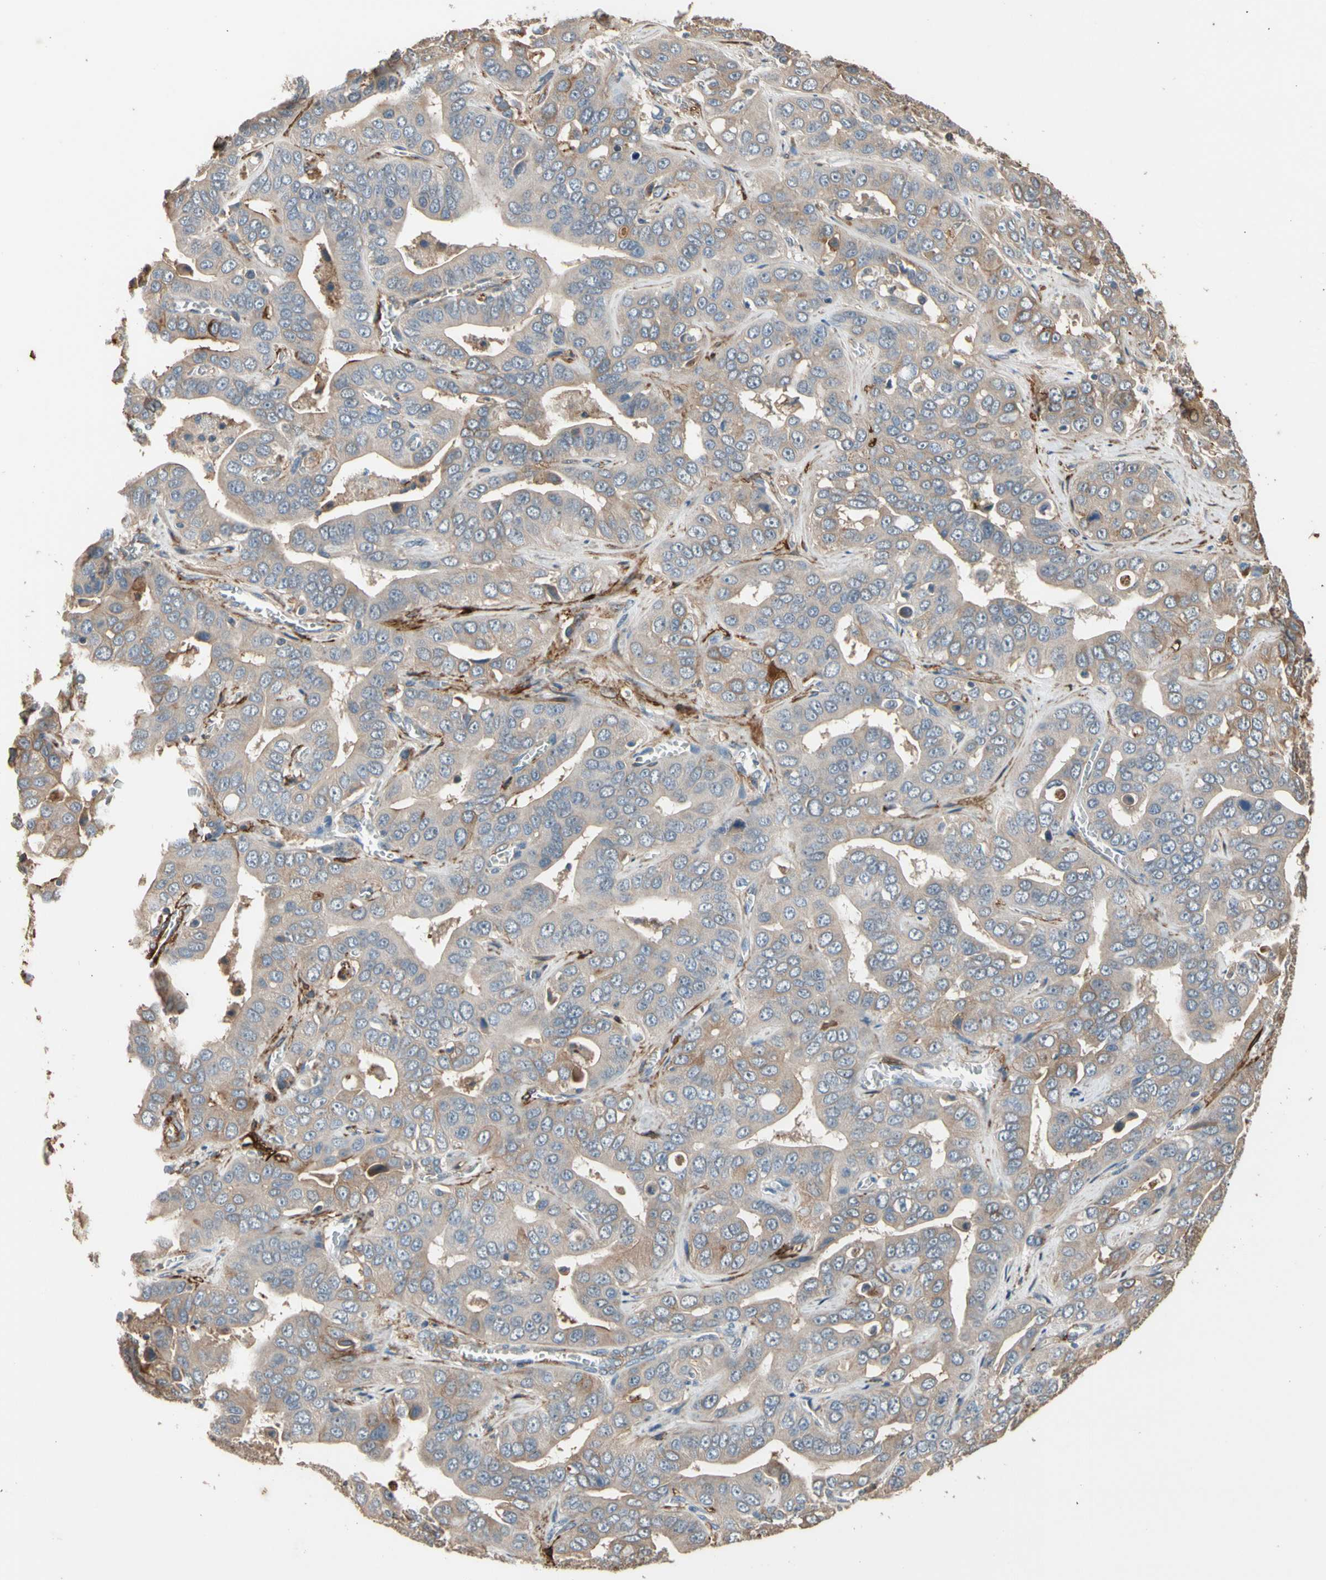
{"staining": {"intensity": "weak", "quantity": ">75%", "location": "cytoplasmic/membranous"}, "tissue": "liver cancer", "cell_type": "Tumor cells", "image_type": "cancer", "snomed": [{"axis": "morphology", "description": "Cholangiocarcinoma"}, {"axis": "topography", "description": "Liver"}], "caption": "The histopathology image demonstrates immunohistochemical staining of liver cancer. There is weak cytoplasmic/membranous staining is appreciated in about >75% of tumor cells.", "gene": "SUSD2", "patient": {"sex": "female", "age": 52}}